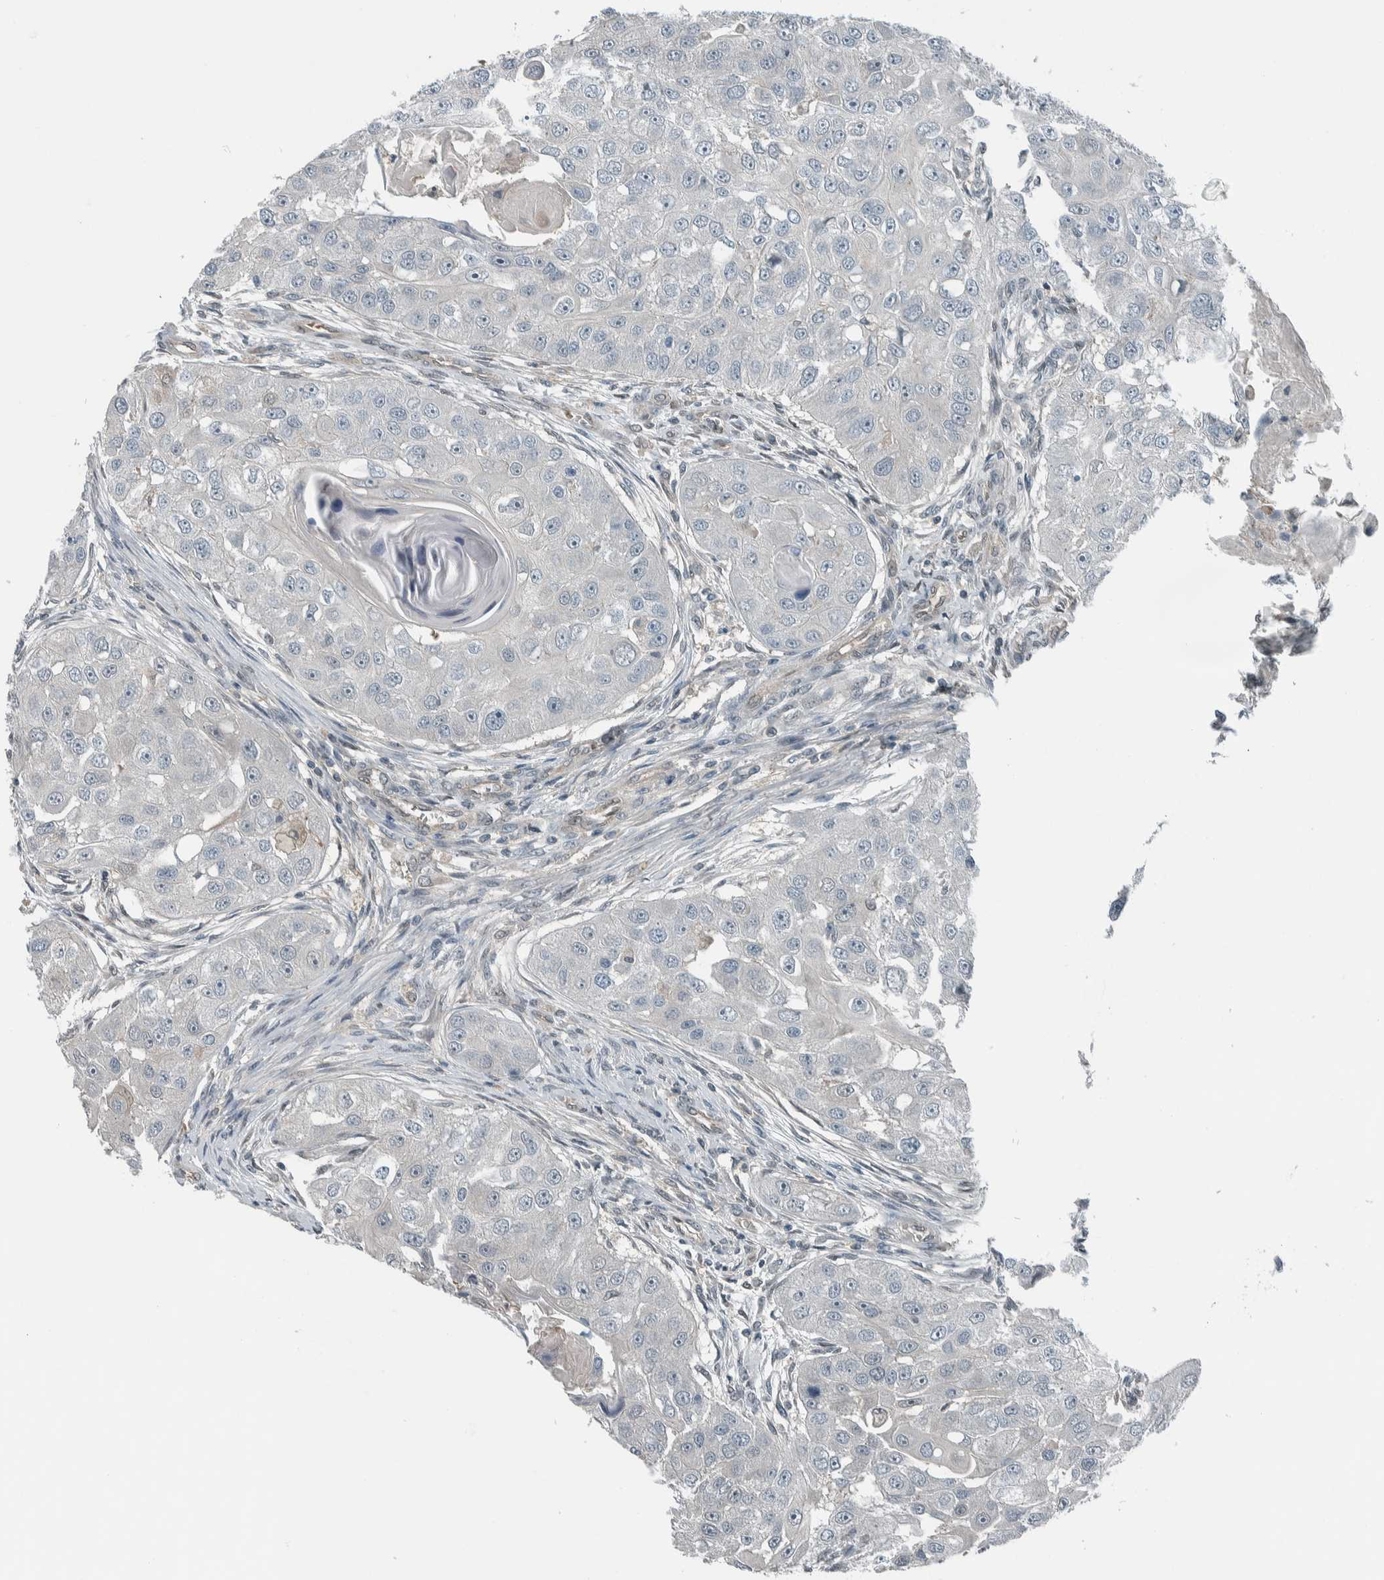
{"staining": {"intensity": "negative", "quantity": "none", "location": "none"}, "tissue": "head and neck cancer", "cell_type": "Tumor cells", "image_type": "cancer", "snomed": [{"axis": "morphology", "description": "Normal tissue, NOS"}, {"axis": "morphology", "description": "Squamous cell carcinoma, NOS"}, {"axis": "topography", "description": "Skeletal muscle"}, {"axis": "topography", "description": "Head-Neck"}], "caption": "The image displays no staining of tumor cells in head and neck cancer (squamous cell carcinoma). (Stains: DAB IHC with hematoxylin counter stain, Microscopy: brightfield microscopy at high magnification).", "gene": "ALAD", "patient": {"sex": "male", "age": 51}}